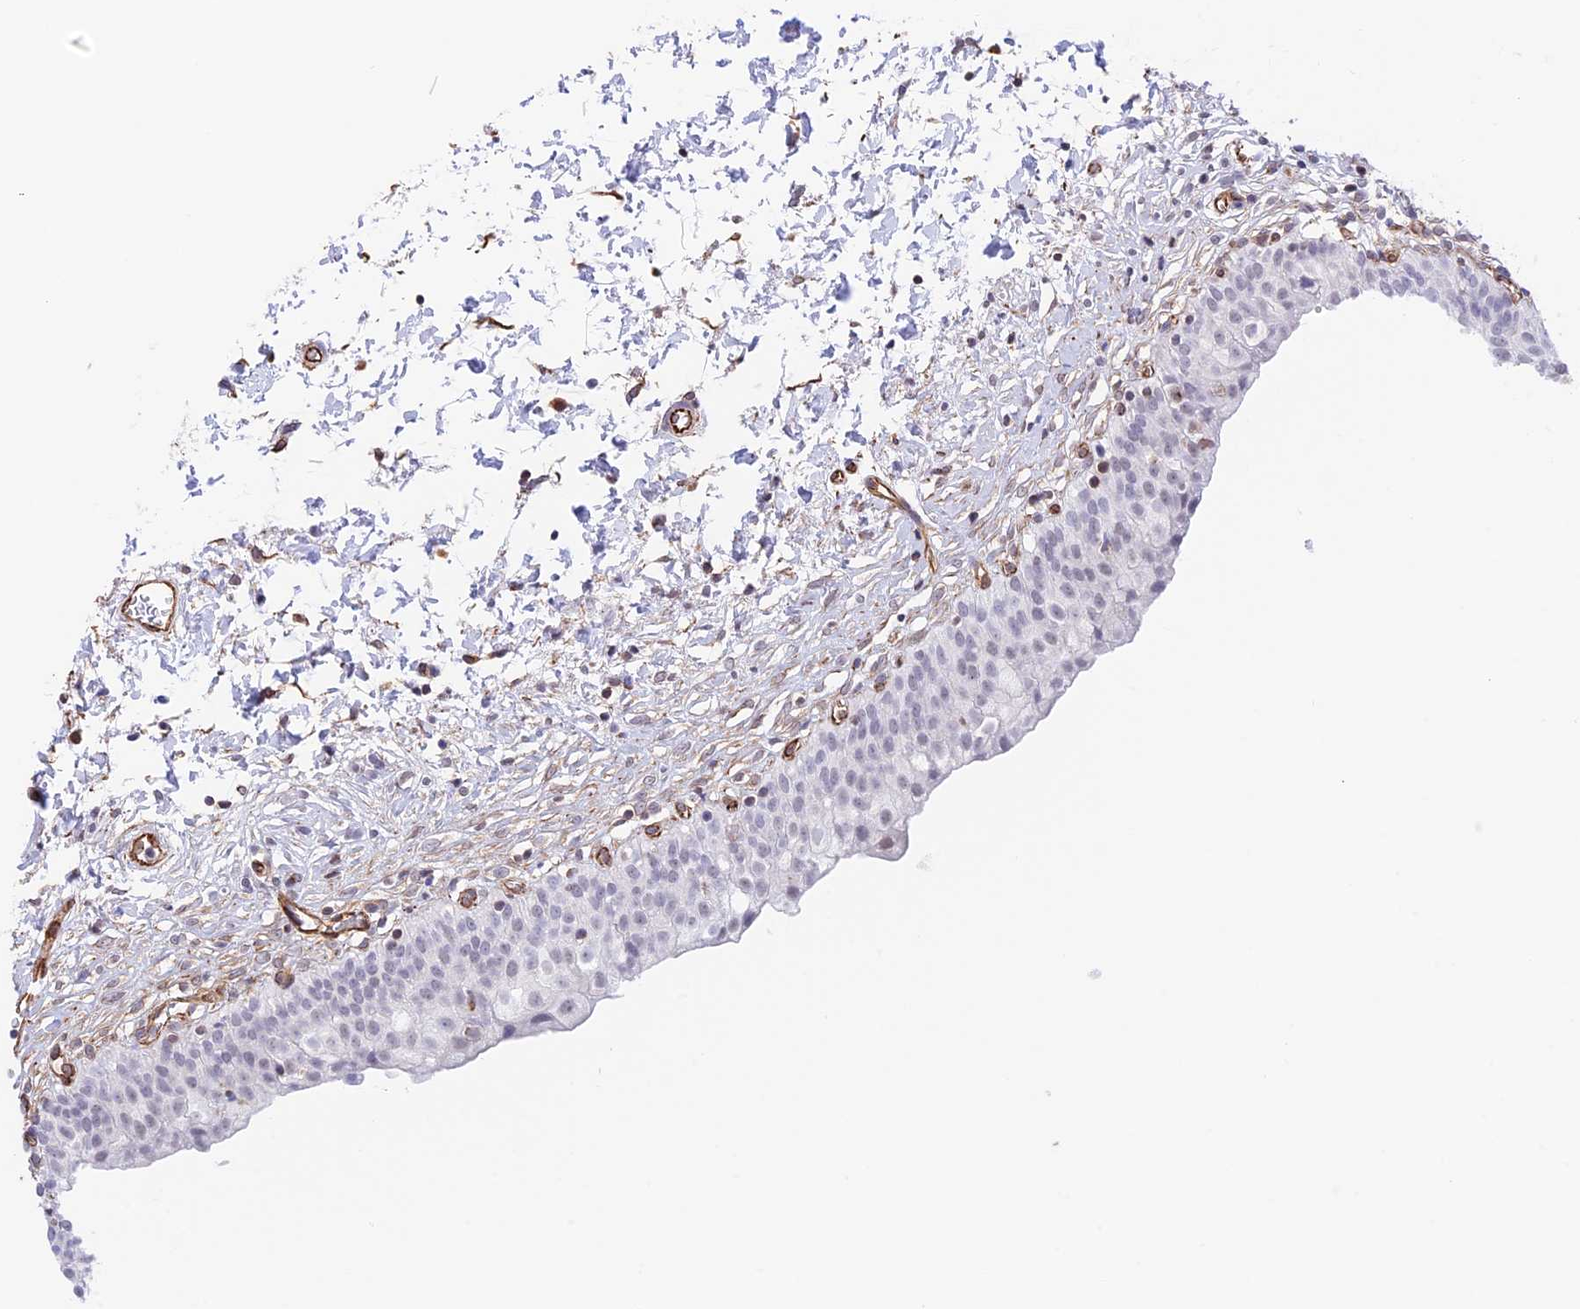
{"staining": {"intensity": "negative", "quantity": "none", "location": "none"}, "tissue": "urinary bladder", "cell_type": "Urothelial cells", "image_type": "normal", "snomed": [{"axis": "morphology", "description": "Normal tissue, NOS"}, {"axis": "topography", "description": "Urinary bladder"}], "caption": "This photomicrograph is of benign urinary bladder stained with immunohistochemistry (IHC) to label a protein in brown with the nuclei are counter-stained blue. There is no positivity in urothelial cells.", "gene": "ZNF652", "patient": {"sex": "male", "age": 55}}